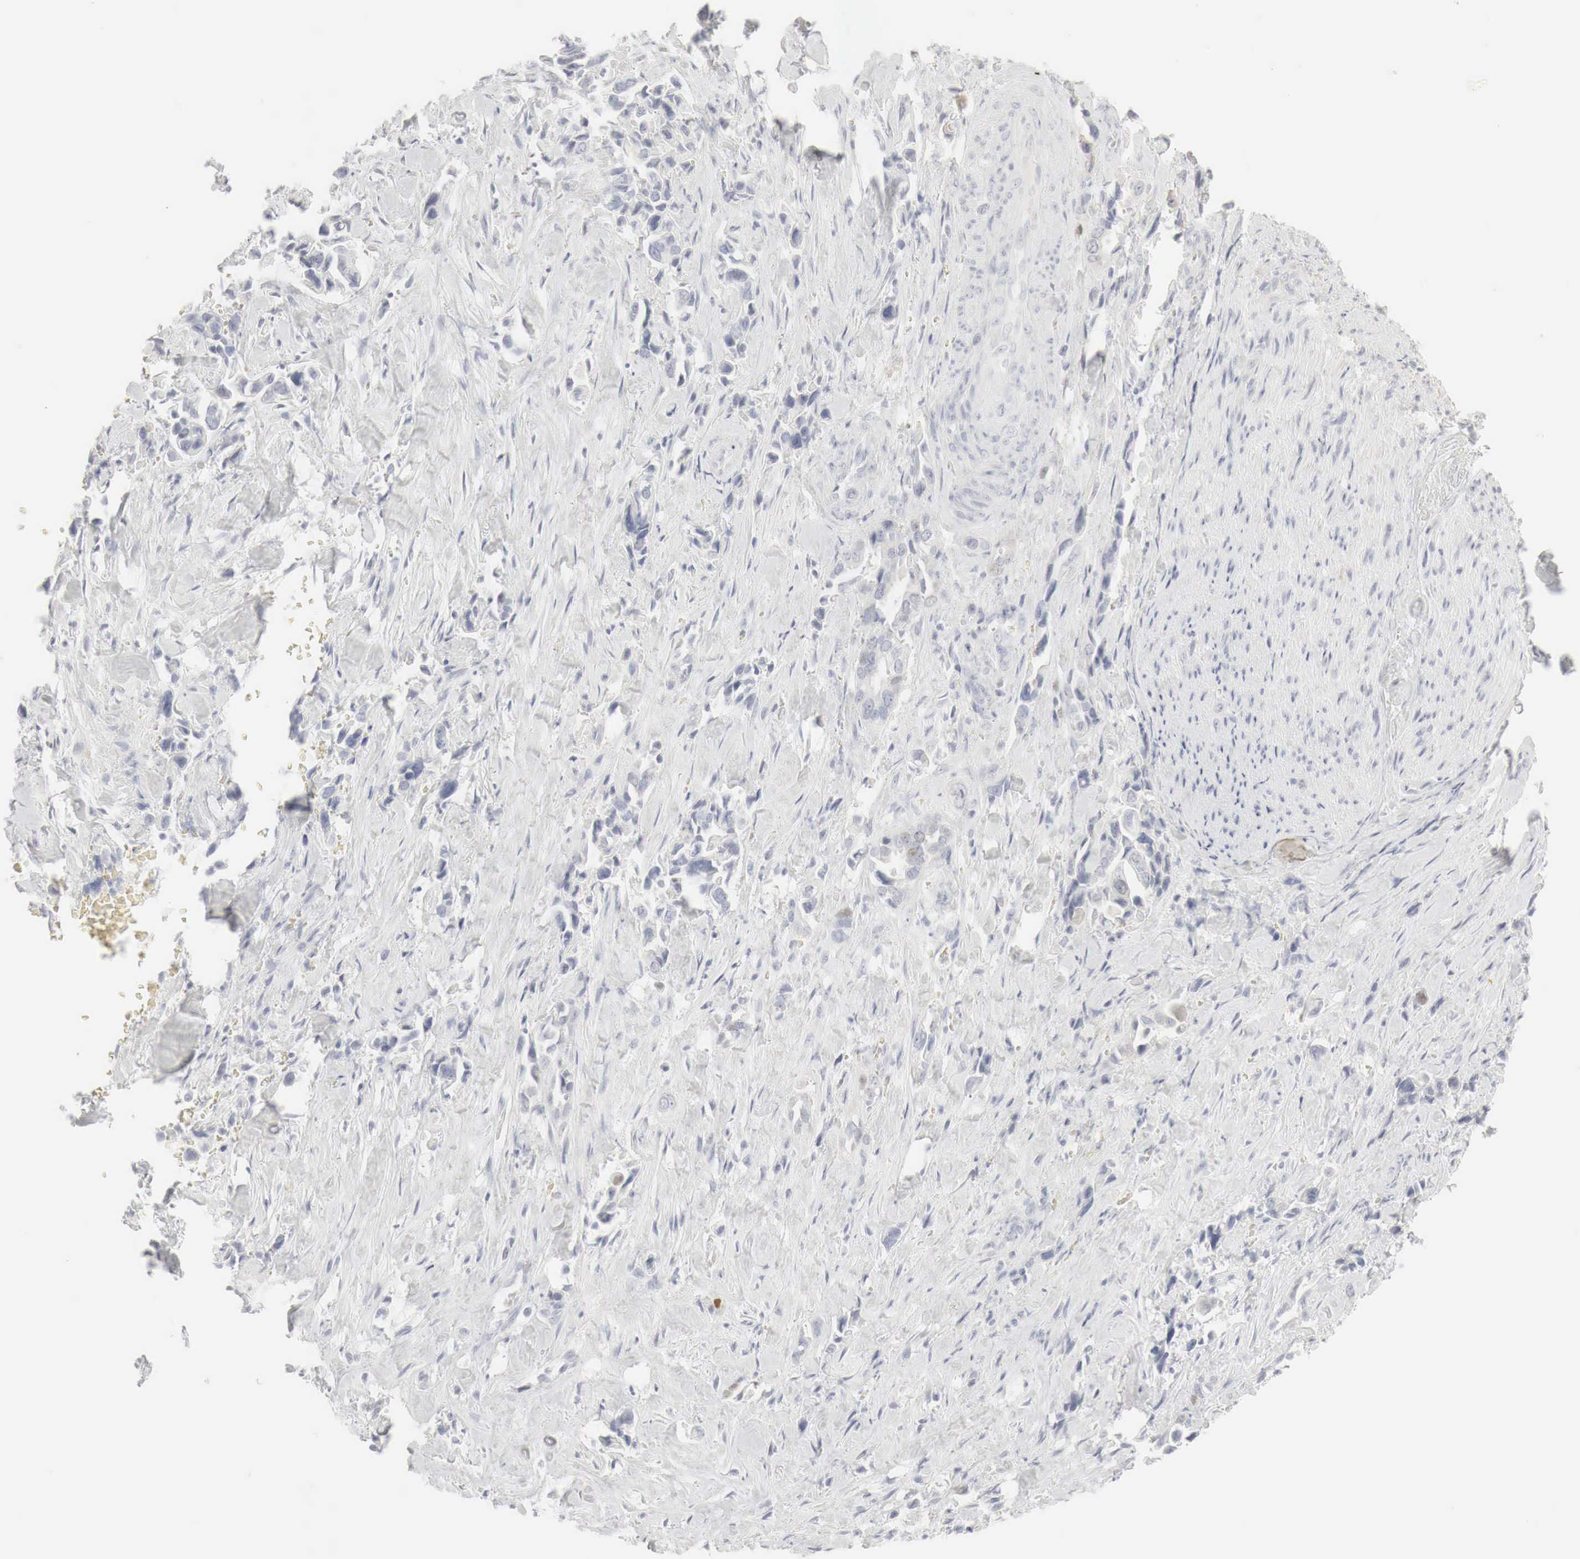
{"staining": {"intensity": "negative", "quantity": "none", "location": "none"}, "tissue": "pancreatic cancer", "cell_type": "Tumor cells", "image_type": "cancer", "snomed": [{"axis": "morphology", "description": "Adenocarcinoma, NOS"}, {"axis": "topography", "description": "Pancreas"}], "caption": "Immunohistochemistry (IHC) of pancreatic cancer (adenocarcinoma) displays no staining in tumor cells. The staining was performed using DAB to visualize the protein expression in brown, while the nuclei were stained in blue with hematoxylin (Magnification: 20x).", "gene": "TP63", "patient": {"sex": "male", "age": 69}}